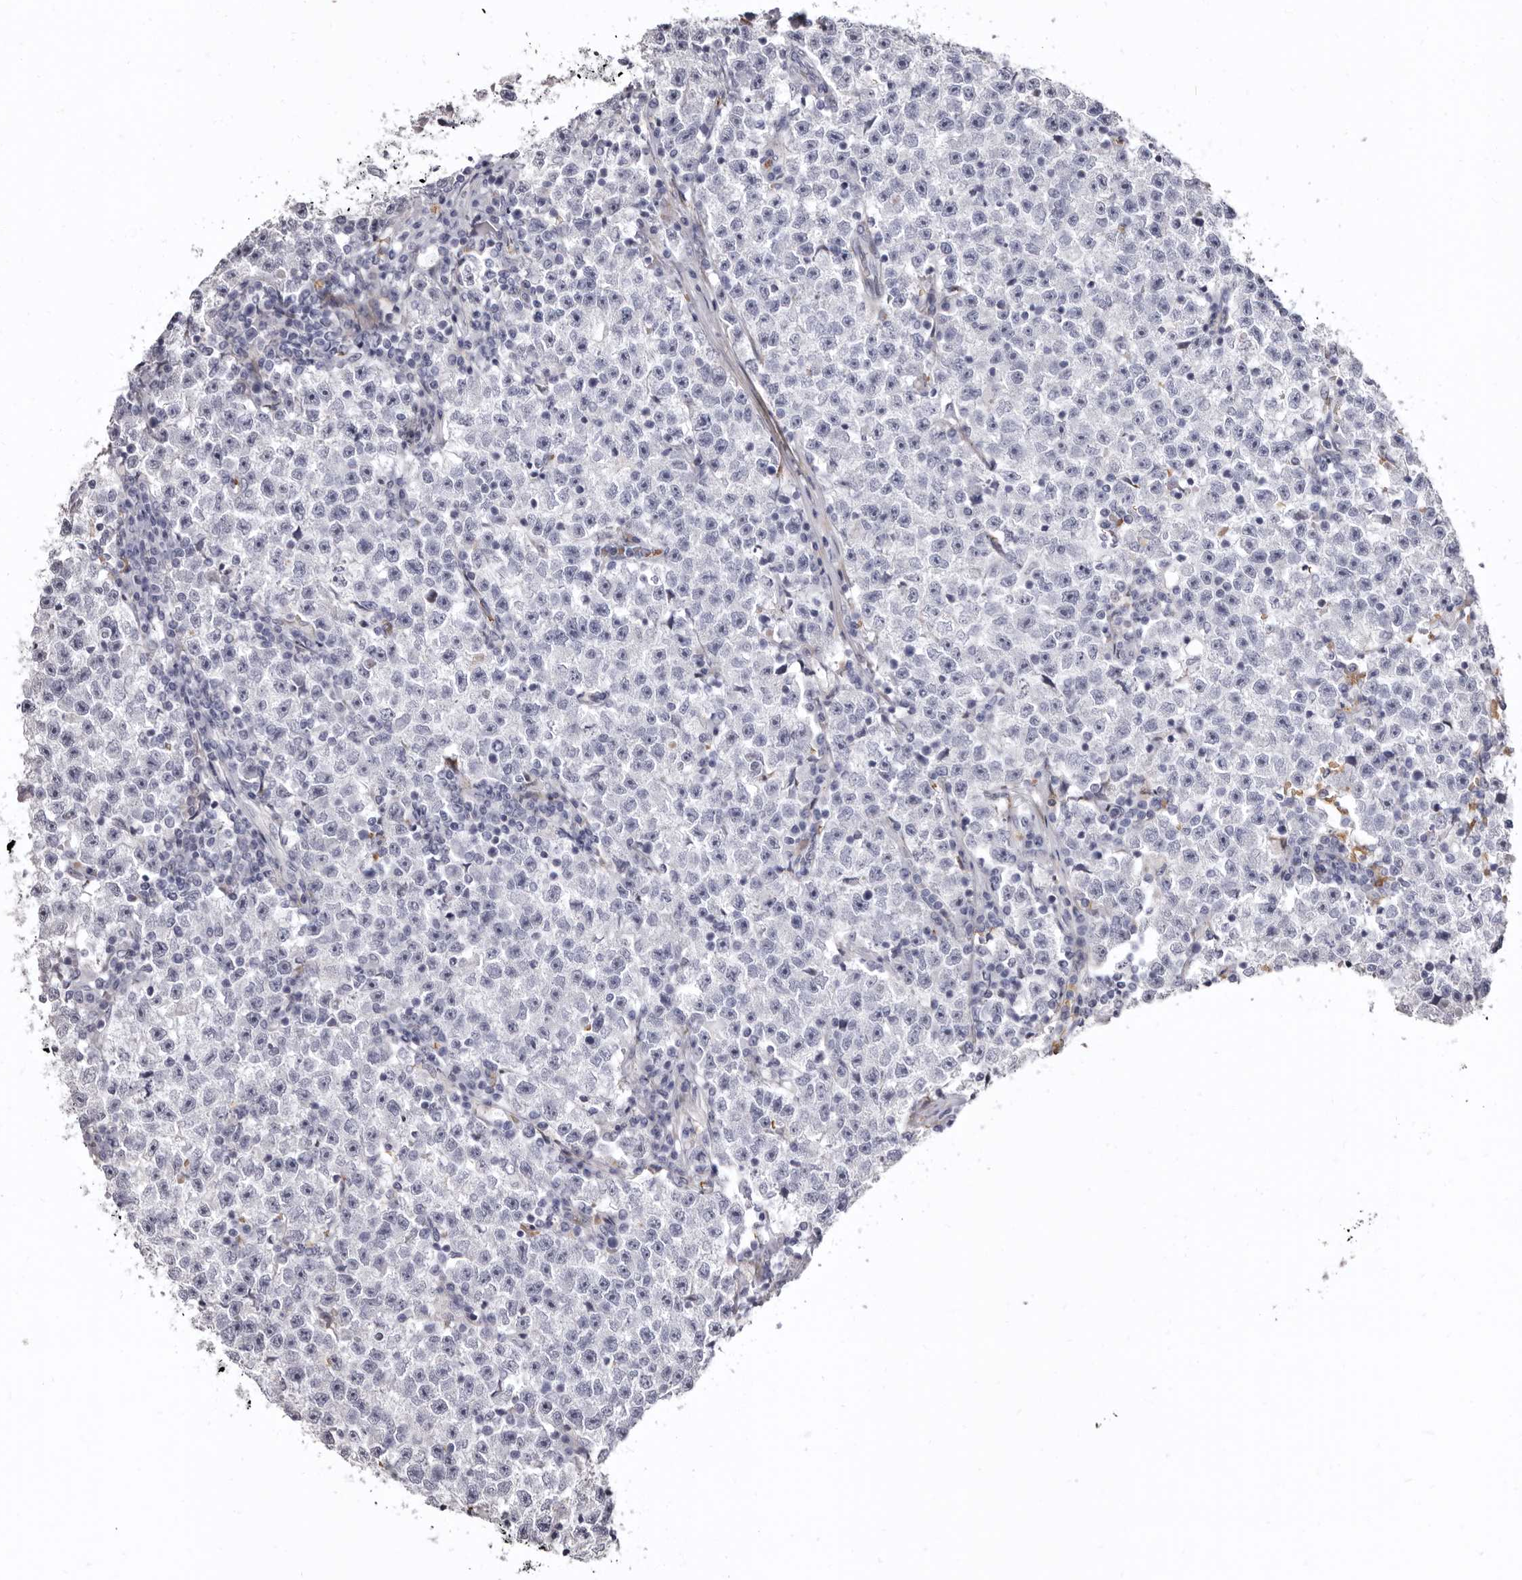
{"staining": {"intensity": "negative", "quantity": "none", "location": "none"}, "tissue": "testis cancer", "cell_type": "Tumor cells", "image_type": "cancer", "snomed": [{"axis": "morphology", "description": "Seminoma, NOS"}, {"axis": "topography", "description": "Testis"}], "caption": "Image shows no significant protein expression in tumor cells of testis cancer (seminoma). (Stains: DAB immunohistochemistry (IHC) with hematoxylin counter stain, Microscopy: brightfield microscopy at high magnification).", "gene": "AIDA", "patient": {"sex": "male", "age": 22}}